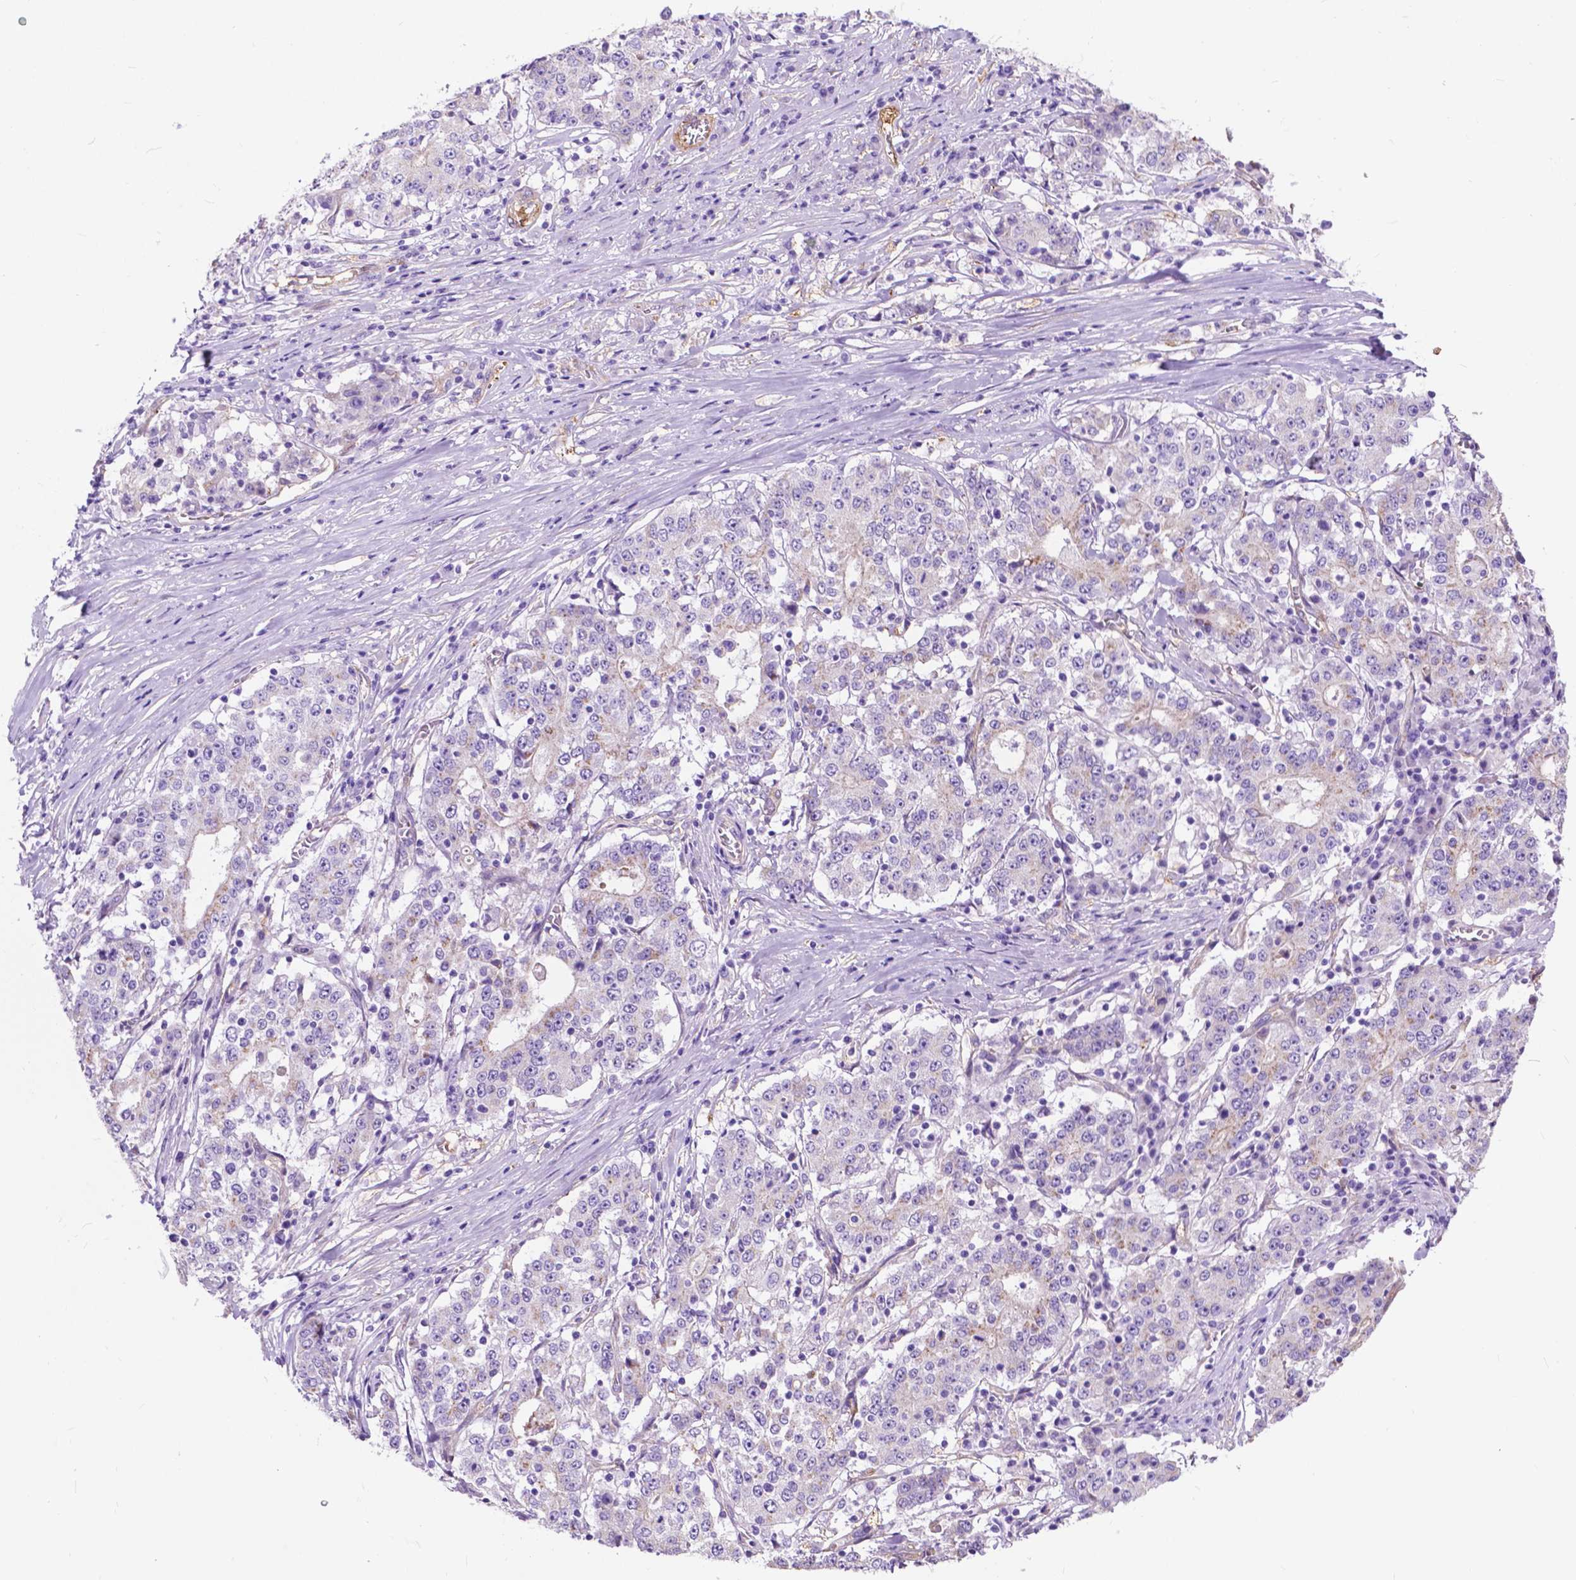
{"staining": {"intensity": "negative", "quantity": "none", "location": "none"}, "tissue": "stomach cancer", "cell_type": "Tumor cells", "image_type": "cancer", "snomed": [{"axis": "morphology", "description": "Adenocarcinoma, NOS"}, {"axis": "topography", "description": "Stomach"}], "caption": "There is no significant staining in tumor cells of stomach cancer (adenocarcinoma). (DAB IHC with hematoxylin counter stain).", "gene": "PCDHA12", "patient": {"sex": "male", "age": 59}}